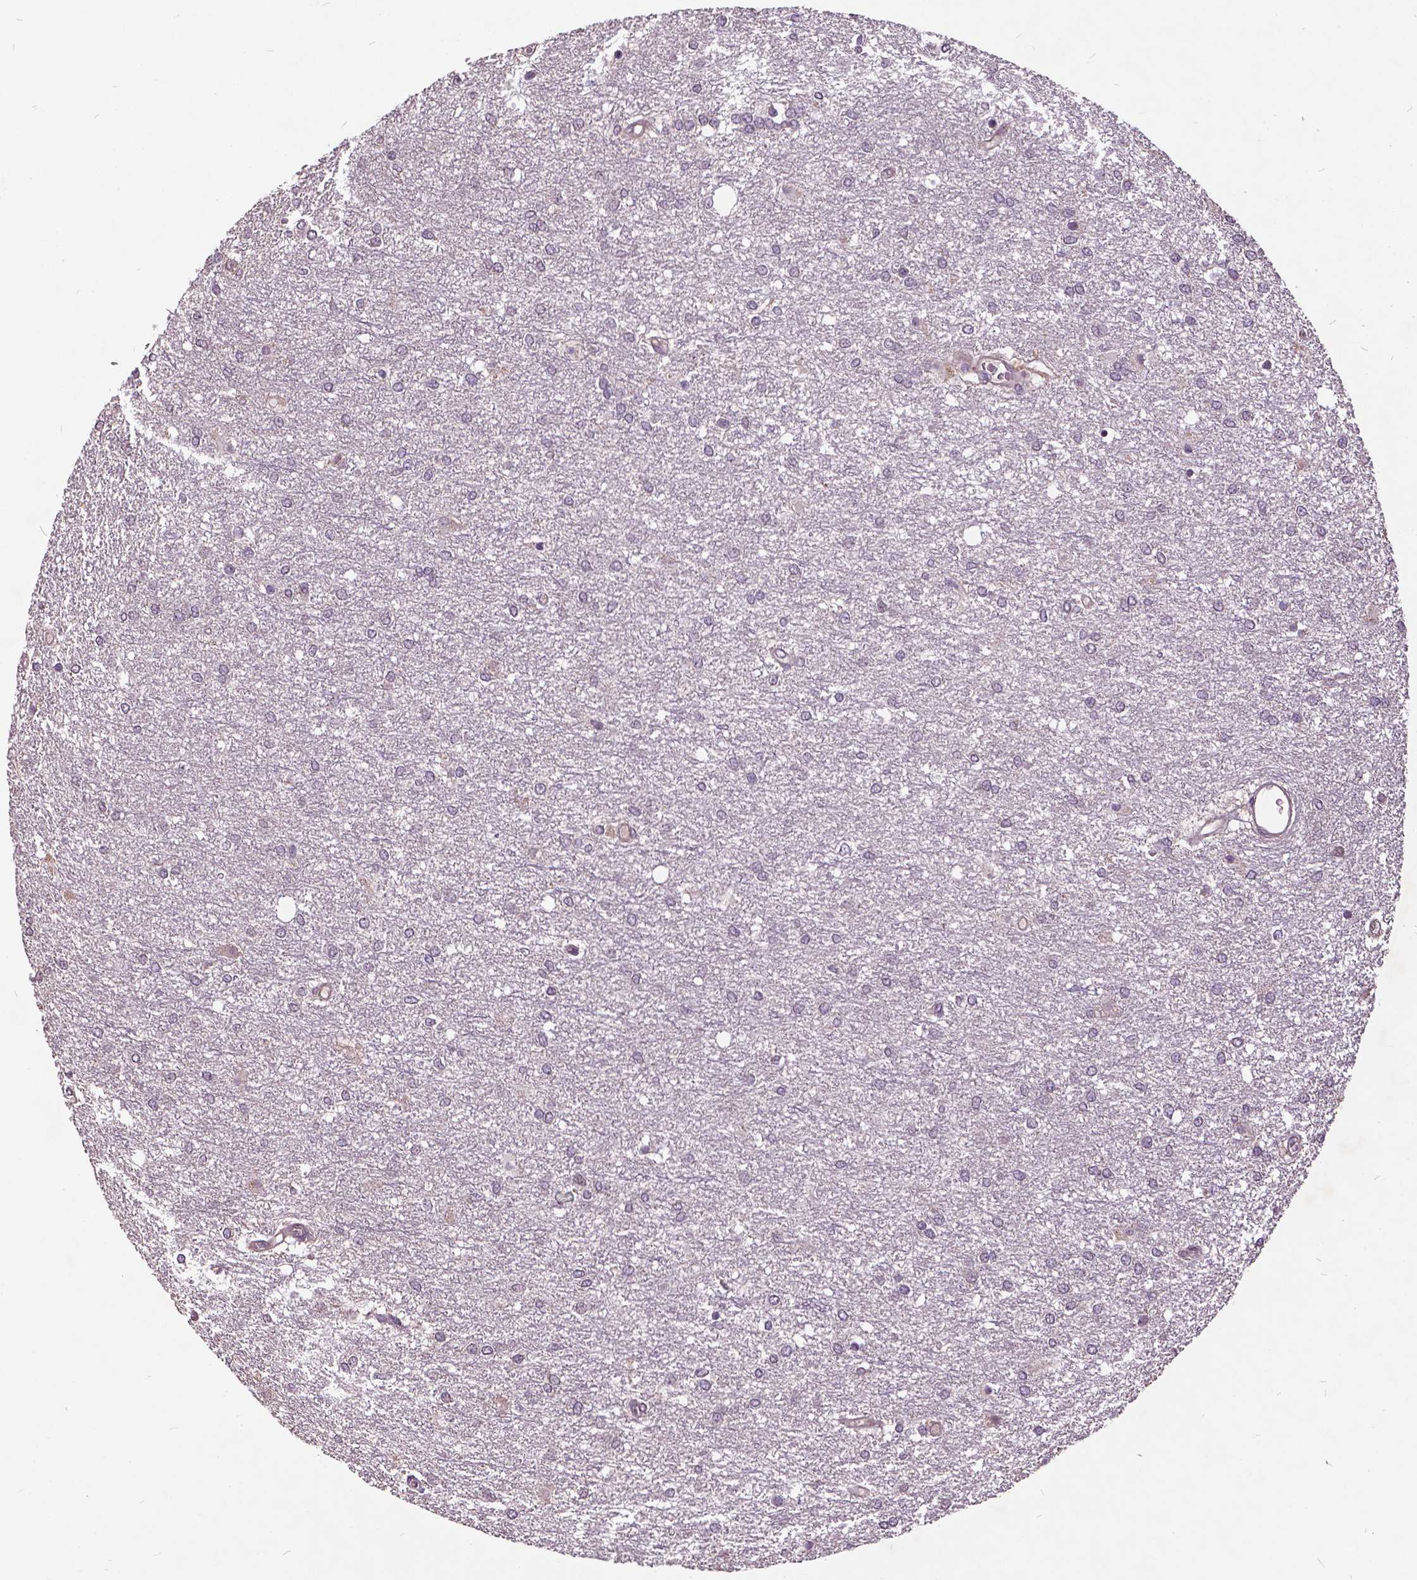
{"staining": {"intensity": "negative", "quantity": "none", "location": "none"}, "tissue": "glioma", "cell_type": "Tumor cells", "image_type": "cancer", "snomed": [{"axis": "morphology", "description": "Glioma, malignant, High grade"}, {"axis": "topography", "description": "Brain"}], "caption": "IHC of malignant high-grade glioma reveals no staining in tumor cells. (Immunohistochemistry (ihc), brightfield microscopy, high magnification).", "gene": "AP1S3", "patient": {"sex": "female", "age": 61}}